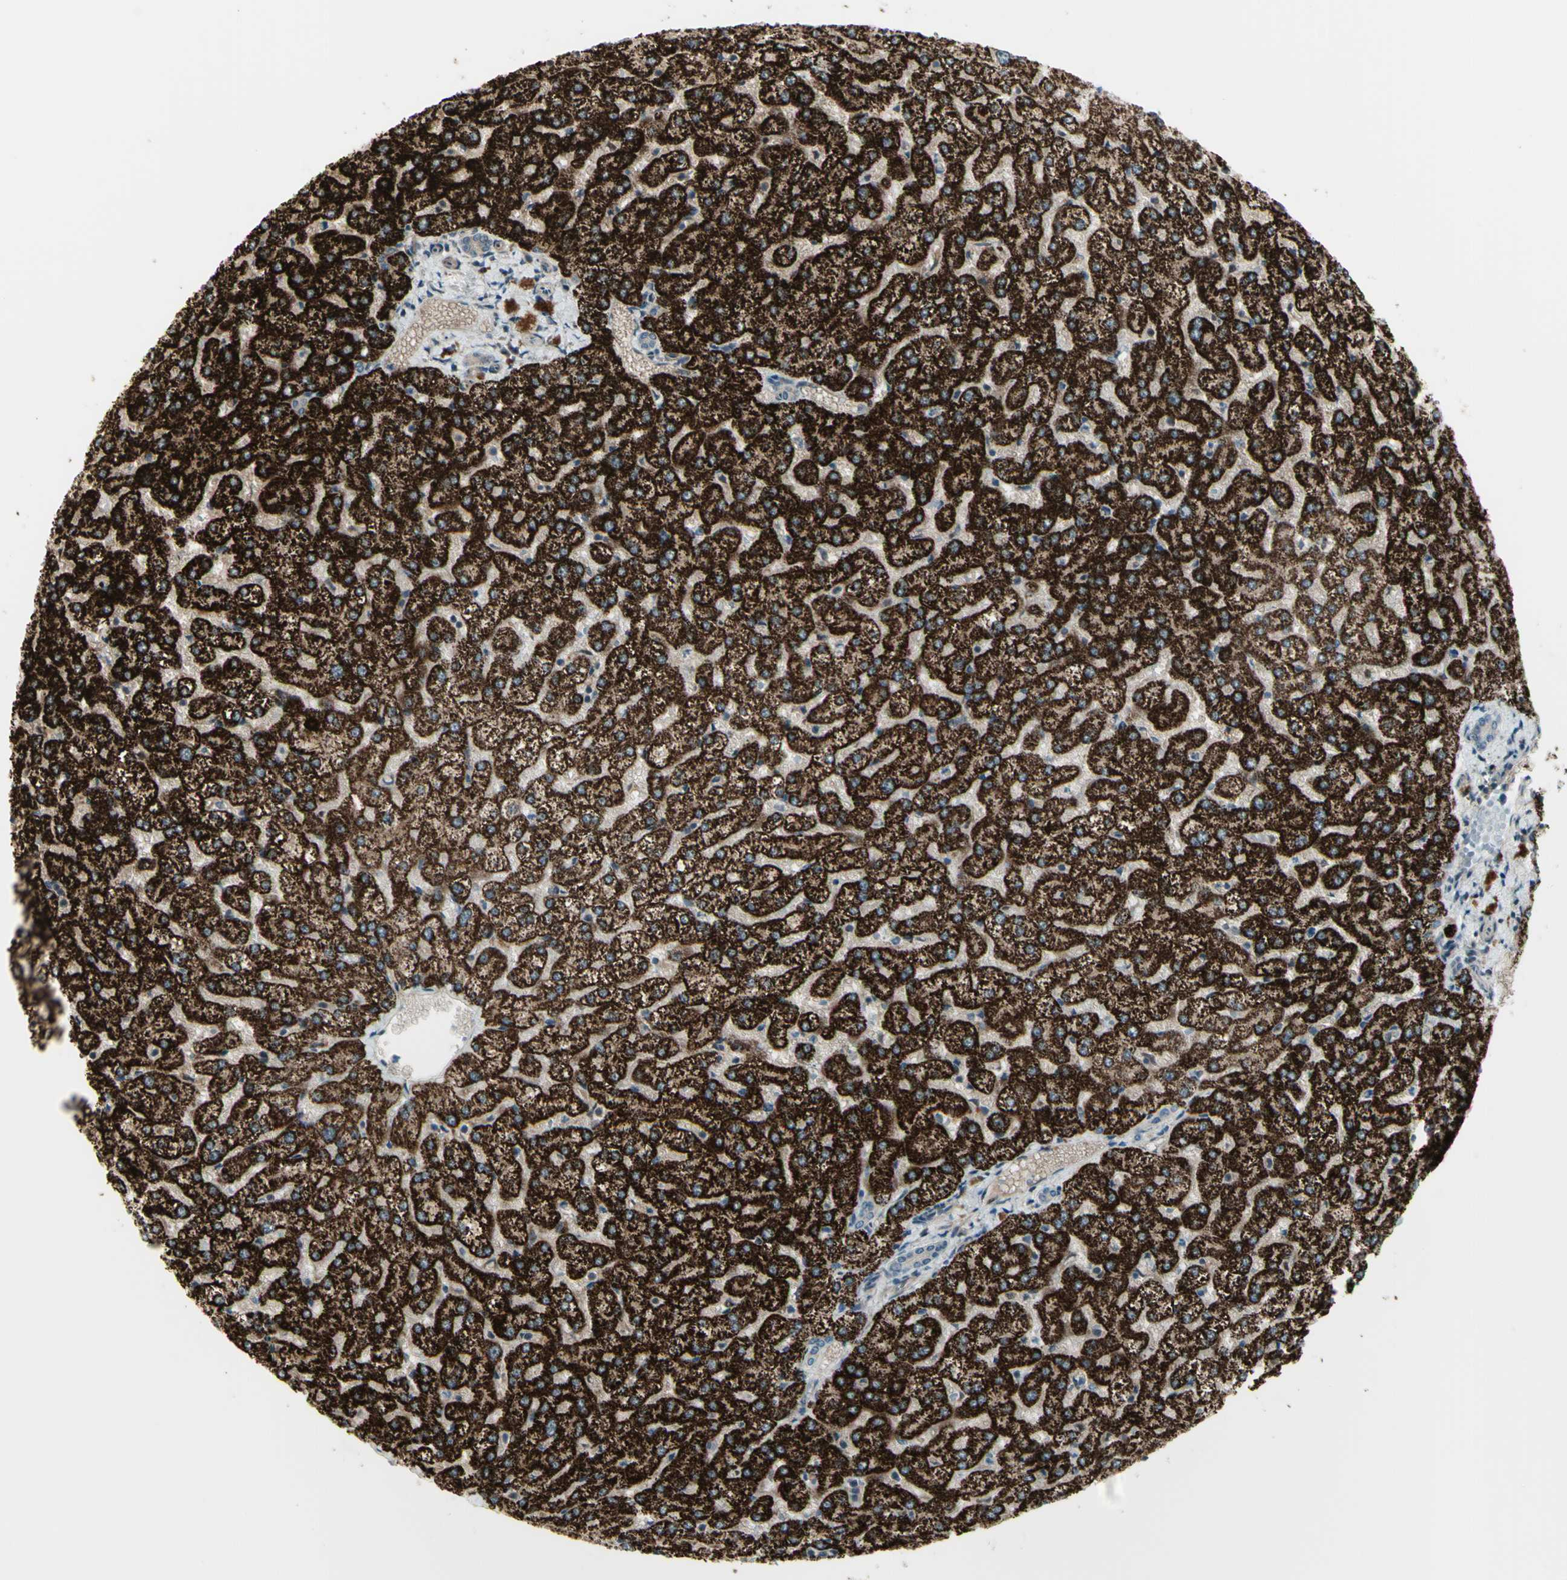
{"staining": {"intensity": "negative", "quantity": "none", "location": "none"}, "tissue": "liver", "cell_type": "Cholangiocytes", "image_type": "normal", "snomed": [{"axis": "morphology", "description": "Normal tissue, NOS"}, {"axis": "topography", "description": "Liver"}], "caption": "This photomicrograph is of normal liver stained with immunohistochemistry (IHC) to label a protein in brown with the nuclei are counter-stained blue. There is no expression in cholangiocytes.", "gene": "OSTM1", "patient": {"sex": "female", "age": 32}}